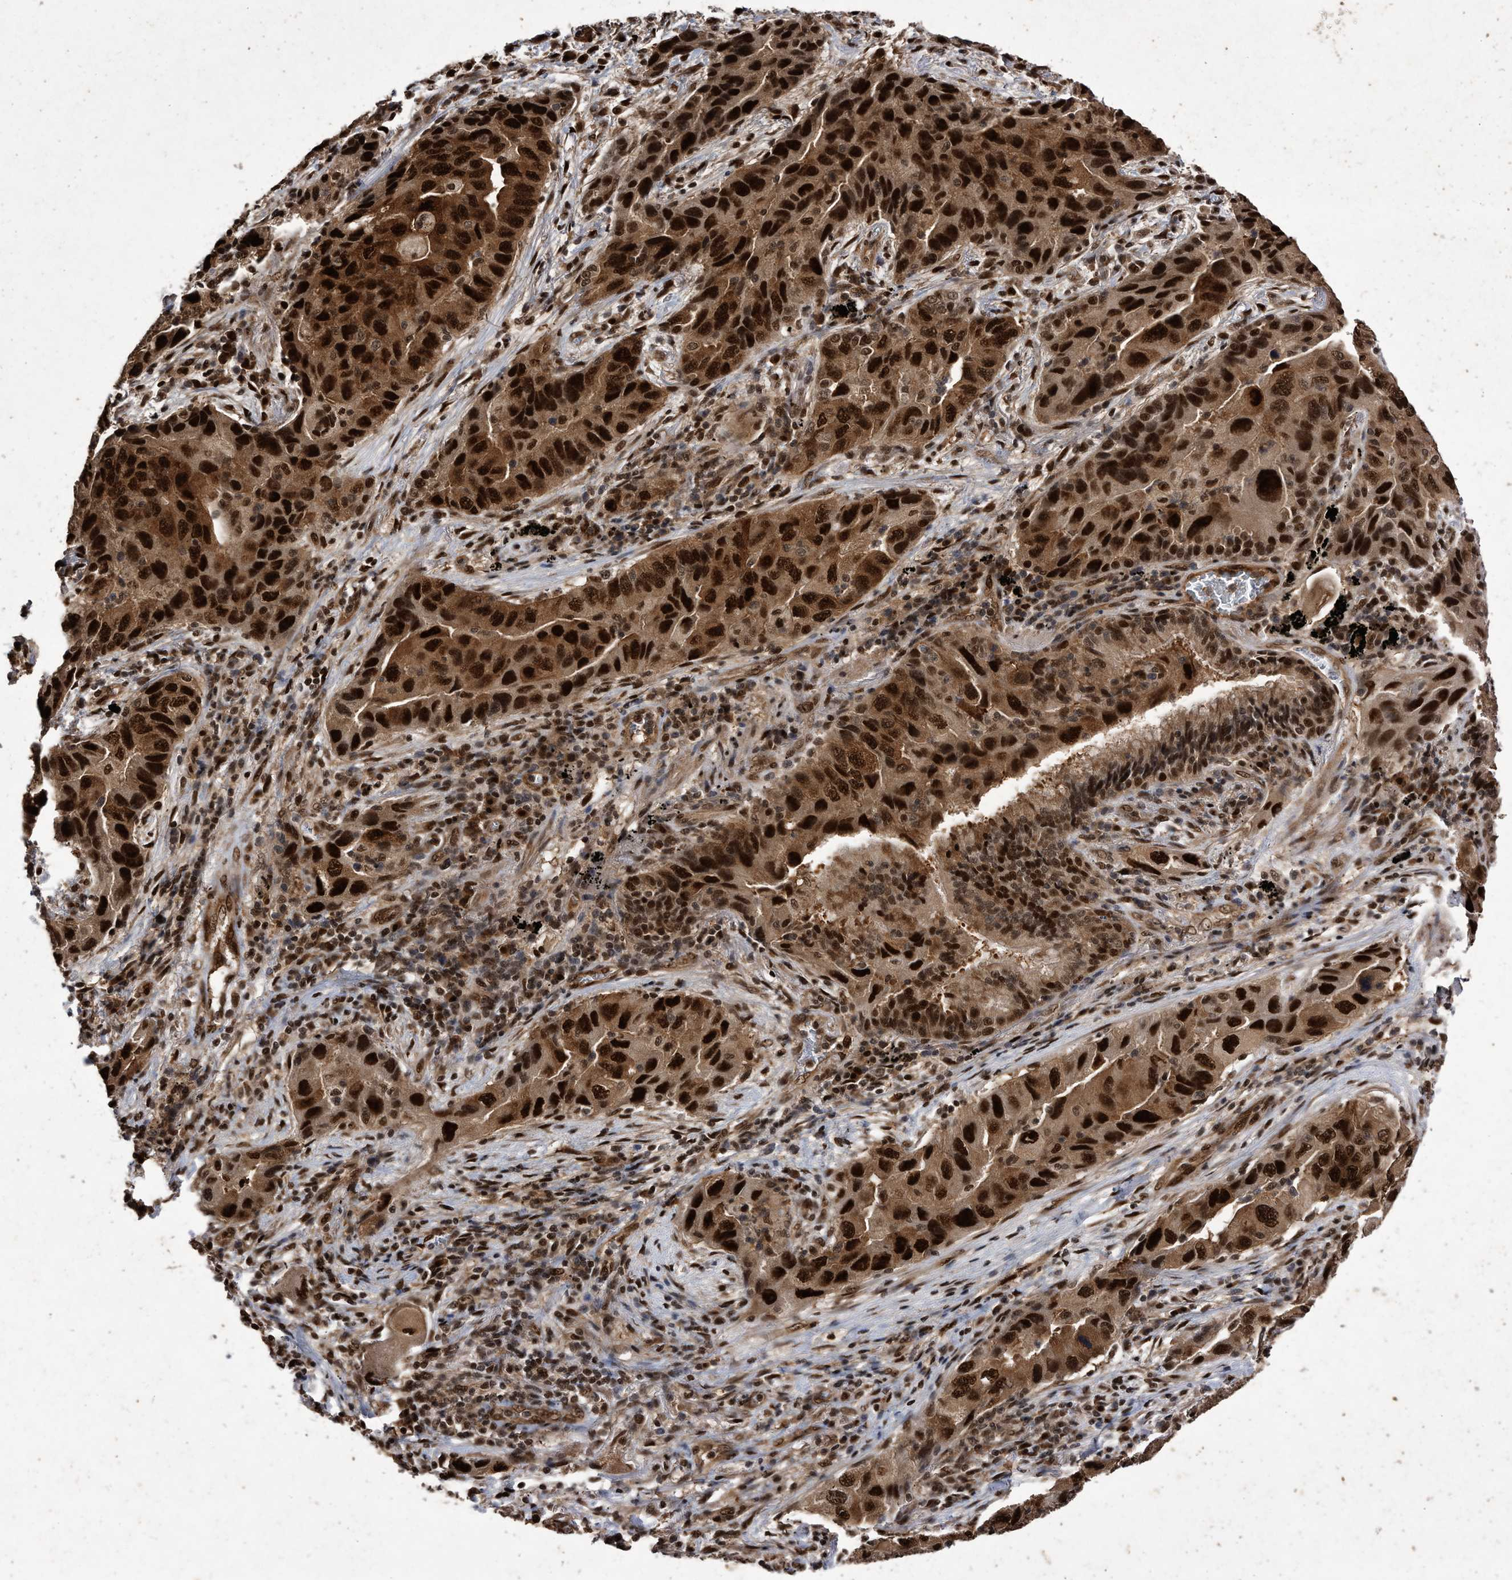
{"staining": {"intensity": "strong", "quantity": ">75%", "location": "cytoplasmic/membranous,nuclear"}, "tissue": "lung cancer", "cell_type": "Tumor cells", "image_type": "cancer", "snomed": [{"axis": "morphology", "description": "Adenocarcinoma, NOS"}, {"axis": "topography", "description": "Lung"}], "caption": "IHC micrograph of lung cancer (adenocarcinoma) stained for a protein (brown), which shows high levels of strong cytoplasmic/membranous and nuclear staining in about >75% of tumor cells.", "gene": "RAD23B", "patient": {"sex": "female", "age": 65}}